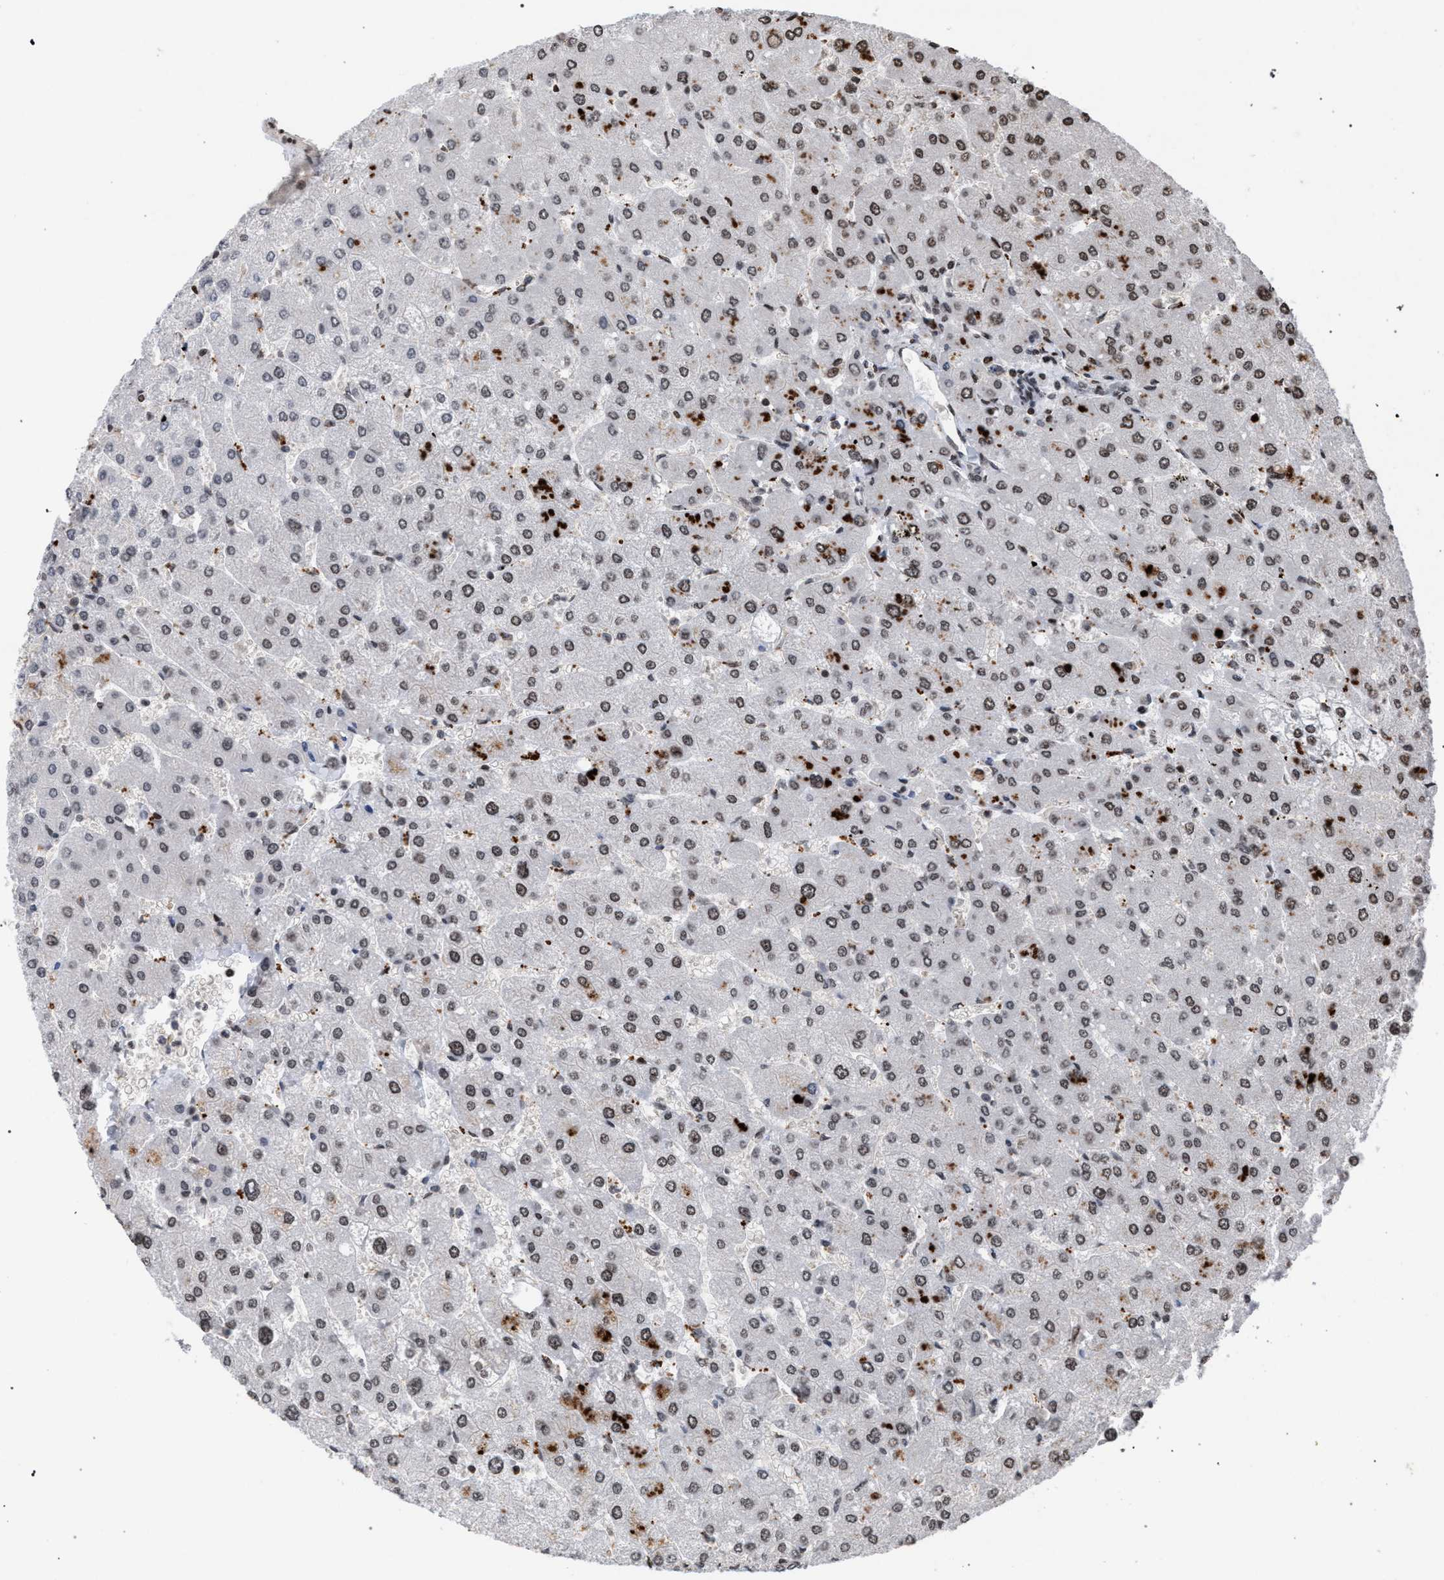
{"staining": {"intensity": "moderate", "quantity": ">75%", "location": "nuclear"}, "tissue": "liver", "cell_type": "Cholangiocytes", "image_type": "normal", "snomed": [{"axis": "morphology", "description": "Normal tissue, NOS"}, {"axis": "topography", "description": "Liver"}], "caption": "Moderate nuclear staining is identified in approximately >75% of cholangiocytes in unremarkable liver.", "gene": "FOXD3", "patient": {"sex": "male", "age": 55}}